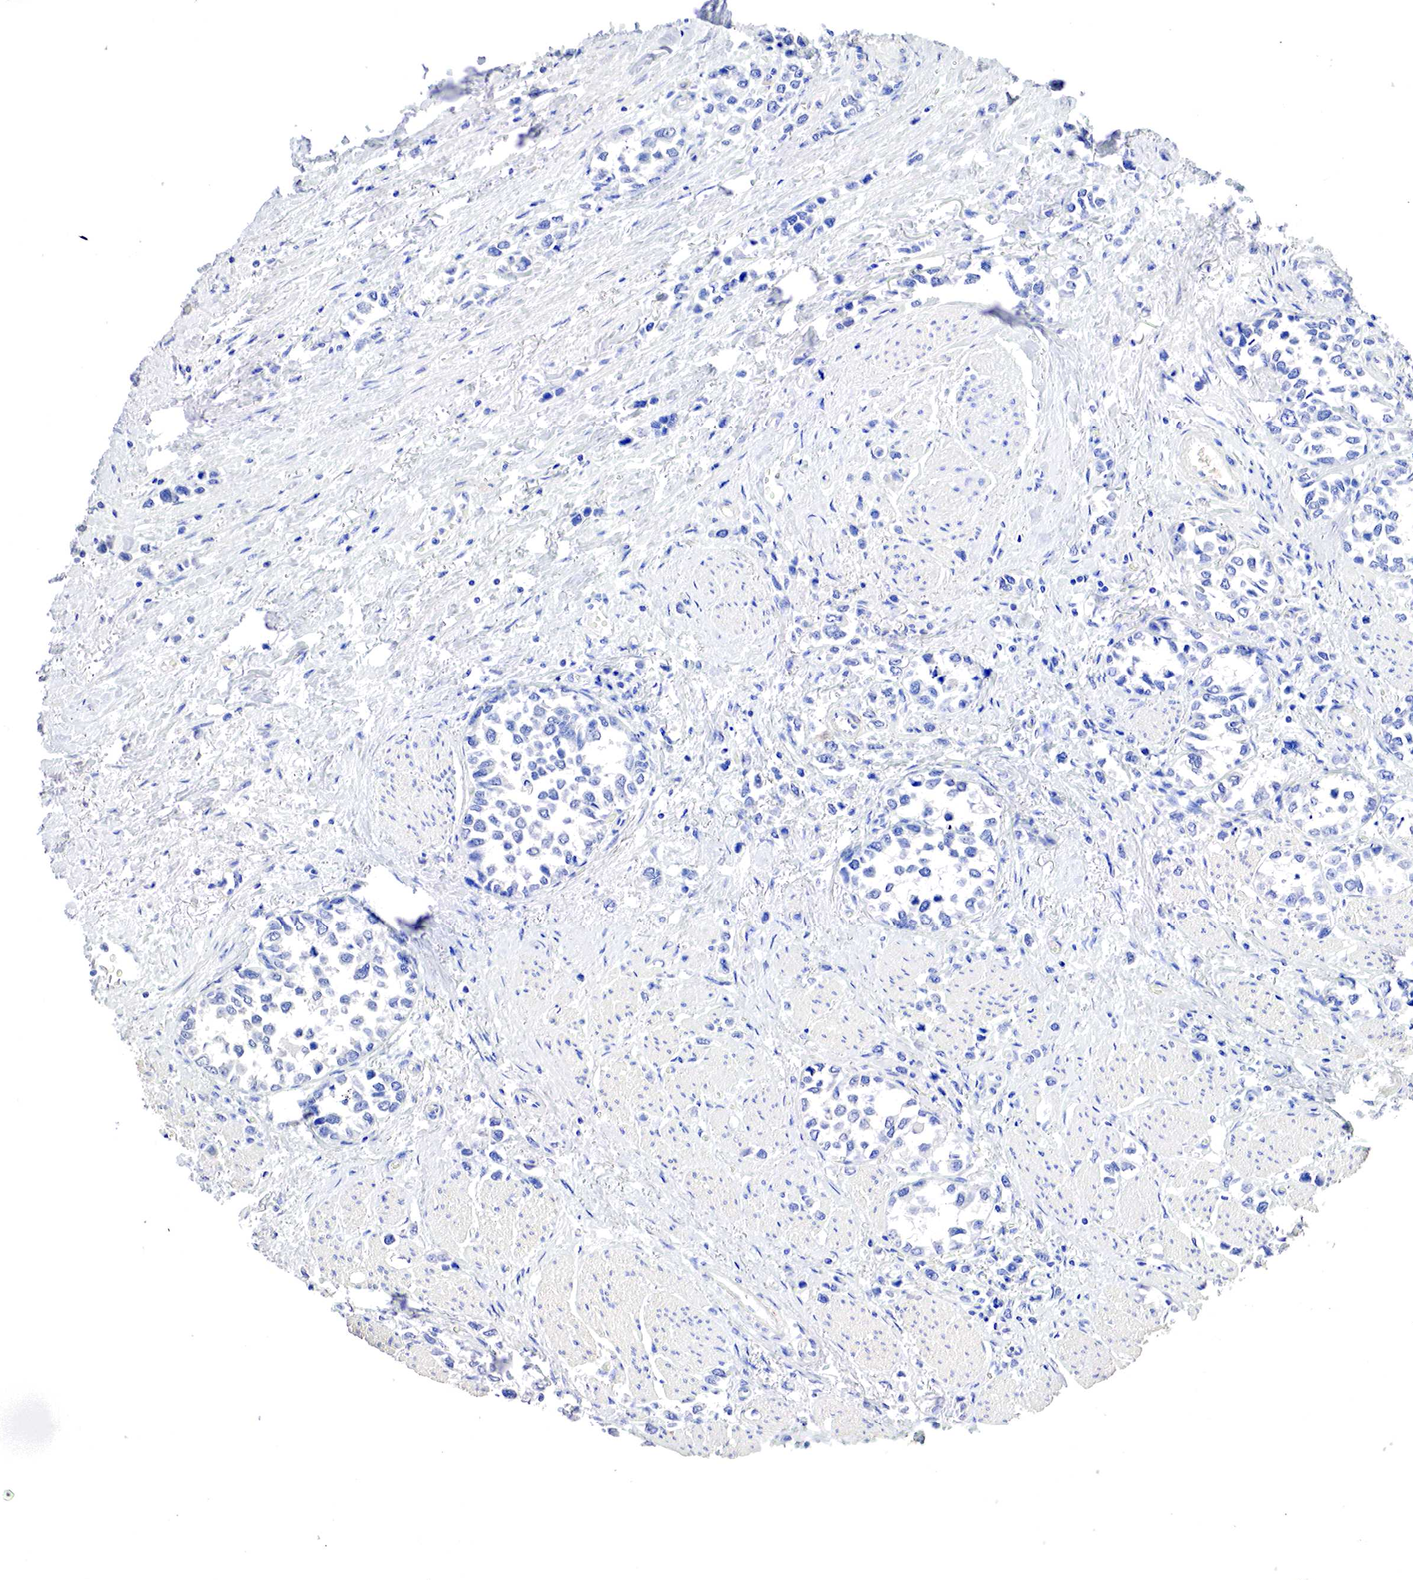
{"staining": {"intensity": "negative", "quantity": "none", "location": "none"}, "tissue": "stomach cancer", "cell_type": "Tumor cells", "image_type": "cancer", "snomed": [{"axis": "morphology", "description": "Adenocarcinoma, NOS"}, {"axis": "topography", "description": "Stomach, upper"}], "caption": "This is a micrograph of immunohistochemistry (IHC) staining of adenocarcinoma (stomach), which shows no positivity in tumor cells.", "gene": "OTC", "patient": {"sex": "male", "age": 76}}